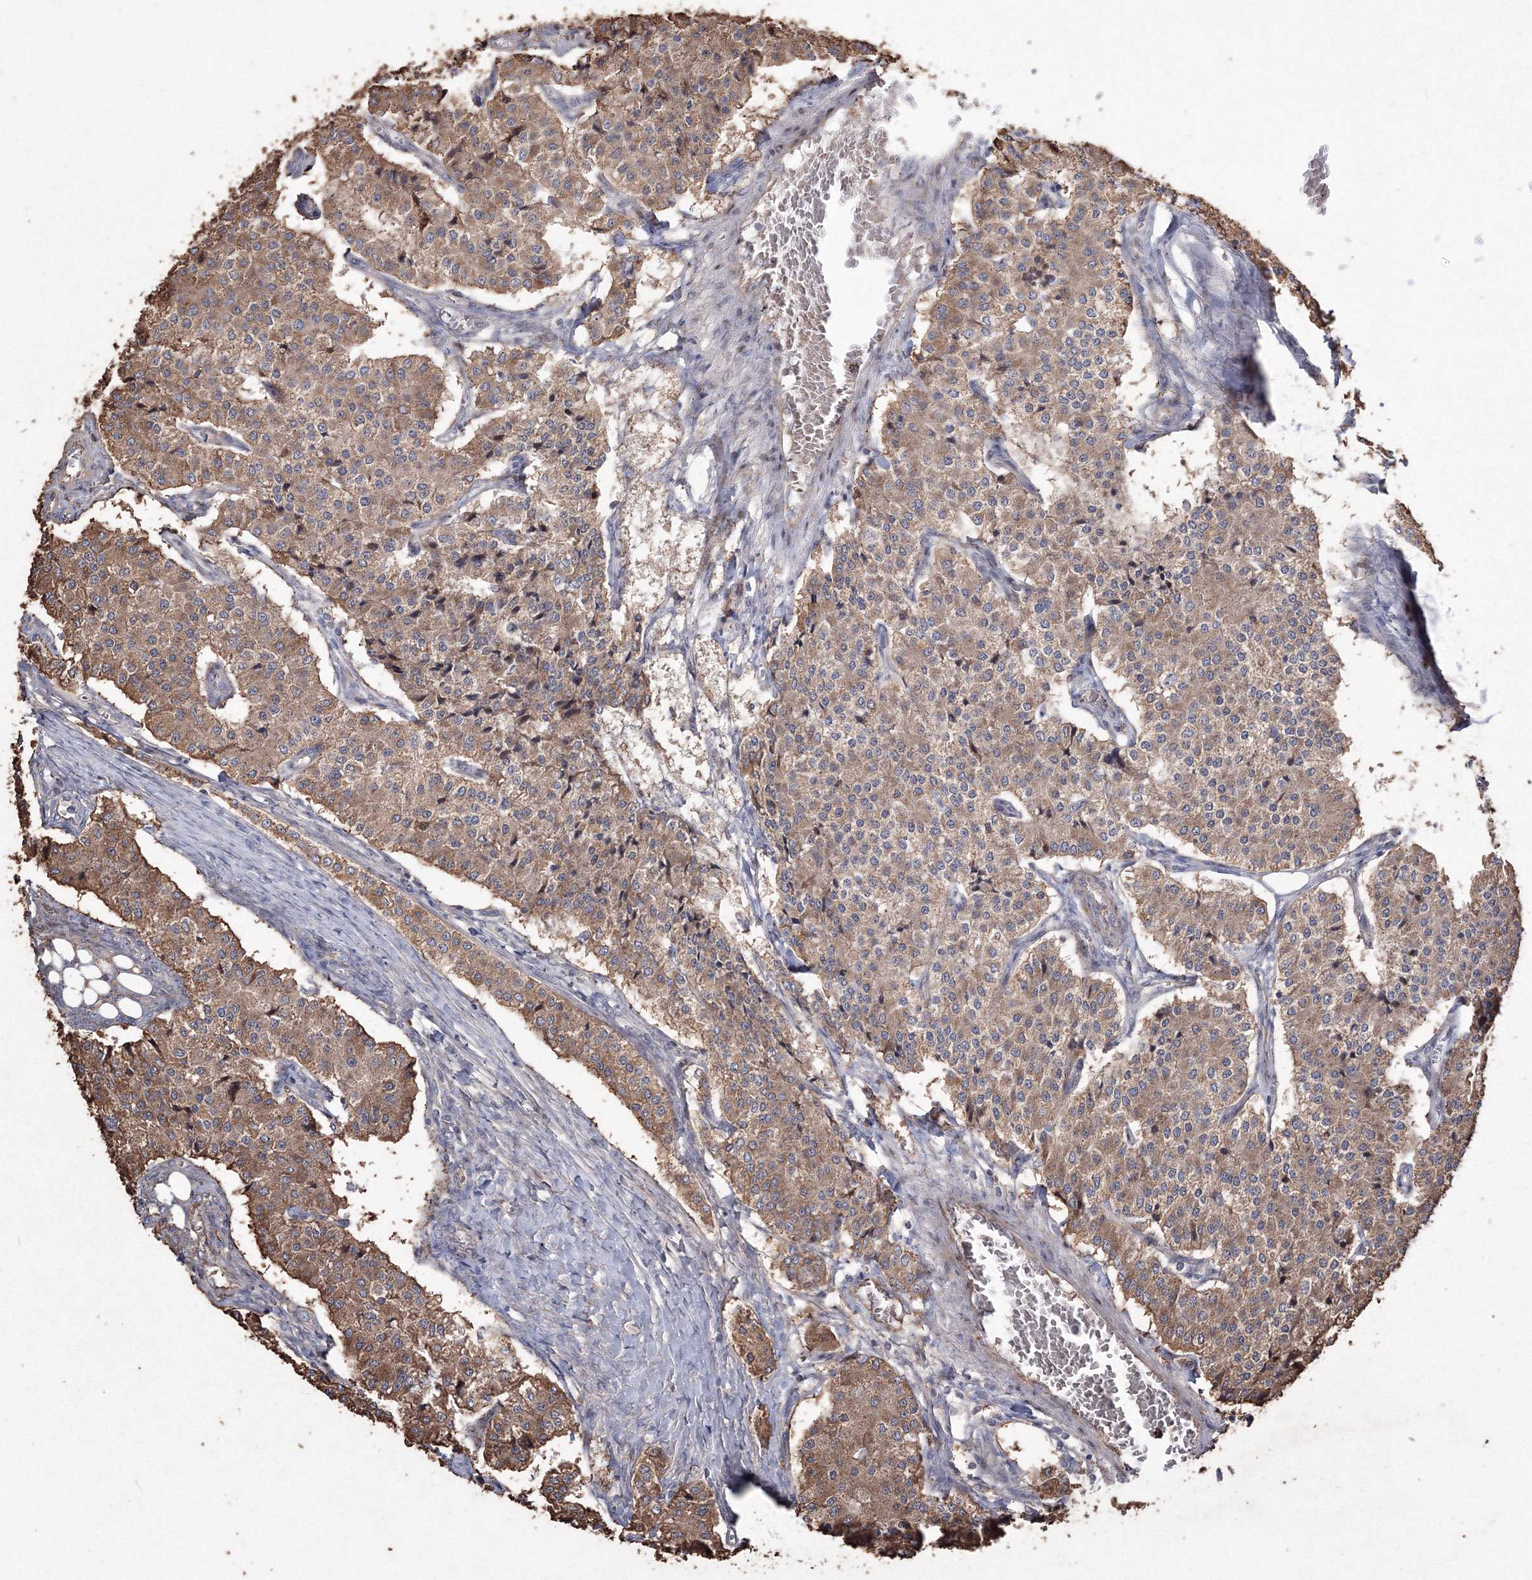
{"staining": {"intensity": "moderate", "quantity": ">75%", "location": "cytoplasmic/membranous"}, "tissue": "carcinoid", "cell_type": "Tumor cells", "image_type": "cancer", "snomed": [{"axis": "morphology", "description": "Carcinoid, malignant, NOS"}, {"axis": "topography", "description": "Colon"}], "caption": "Carcinoid (malignant) stained with immunohistochemistry (IHC) exhibits moderate cytoplasmic/membranous staining in approximately >75% of tumor cells. (Stains: DAB (3,3'-diaminobenzidine) in brown, nuclei in blue, Microscopy: brightfield microscopy at high magnification).", "gene": "RANBP3L", "patient": {"sex": "female", "age": 52}}